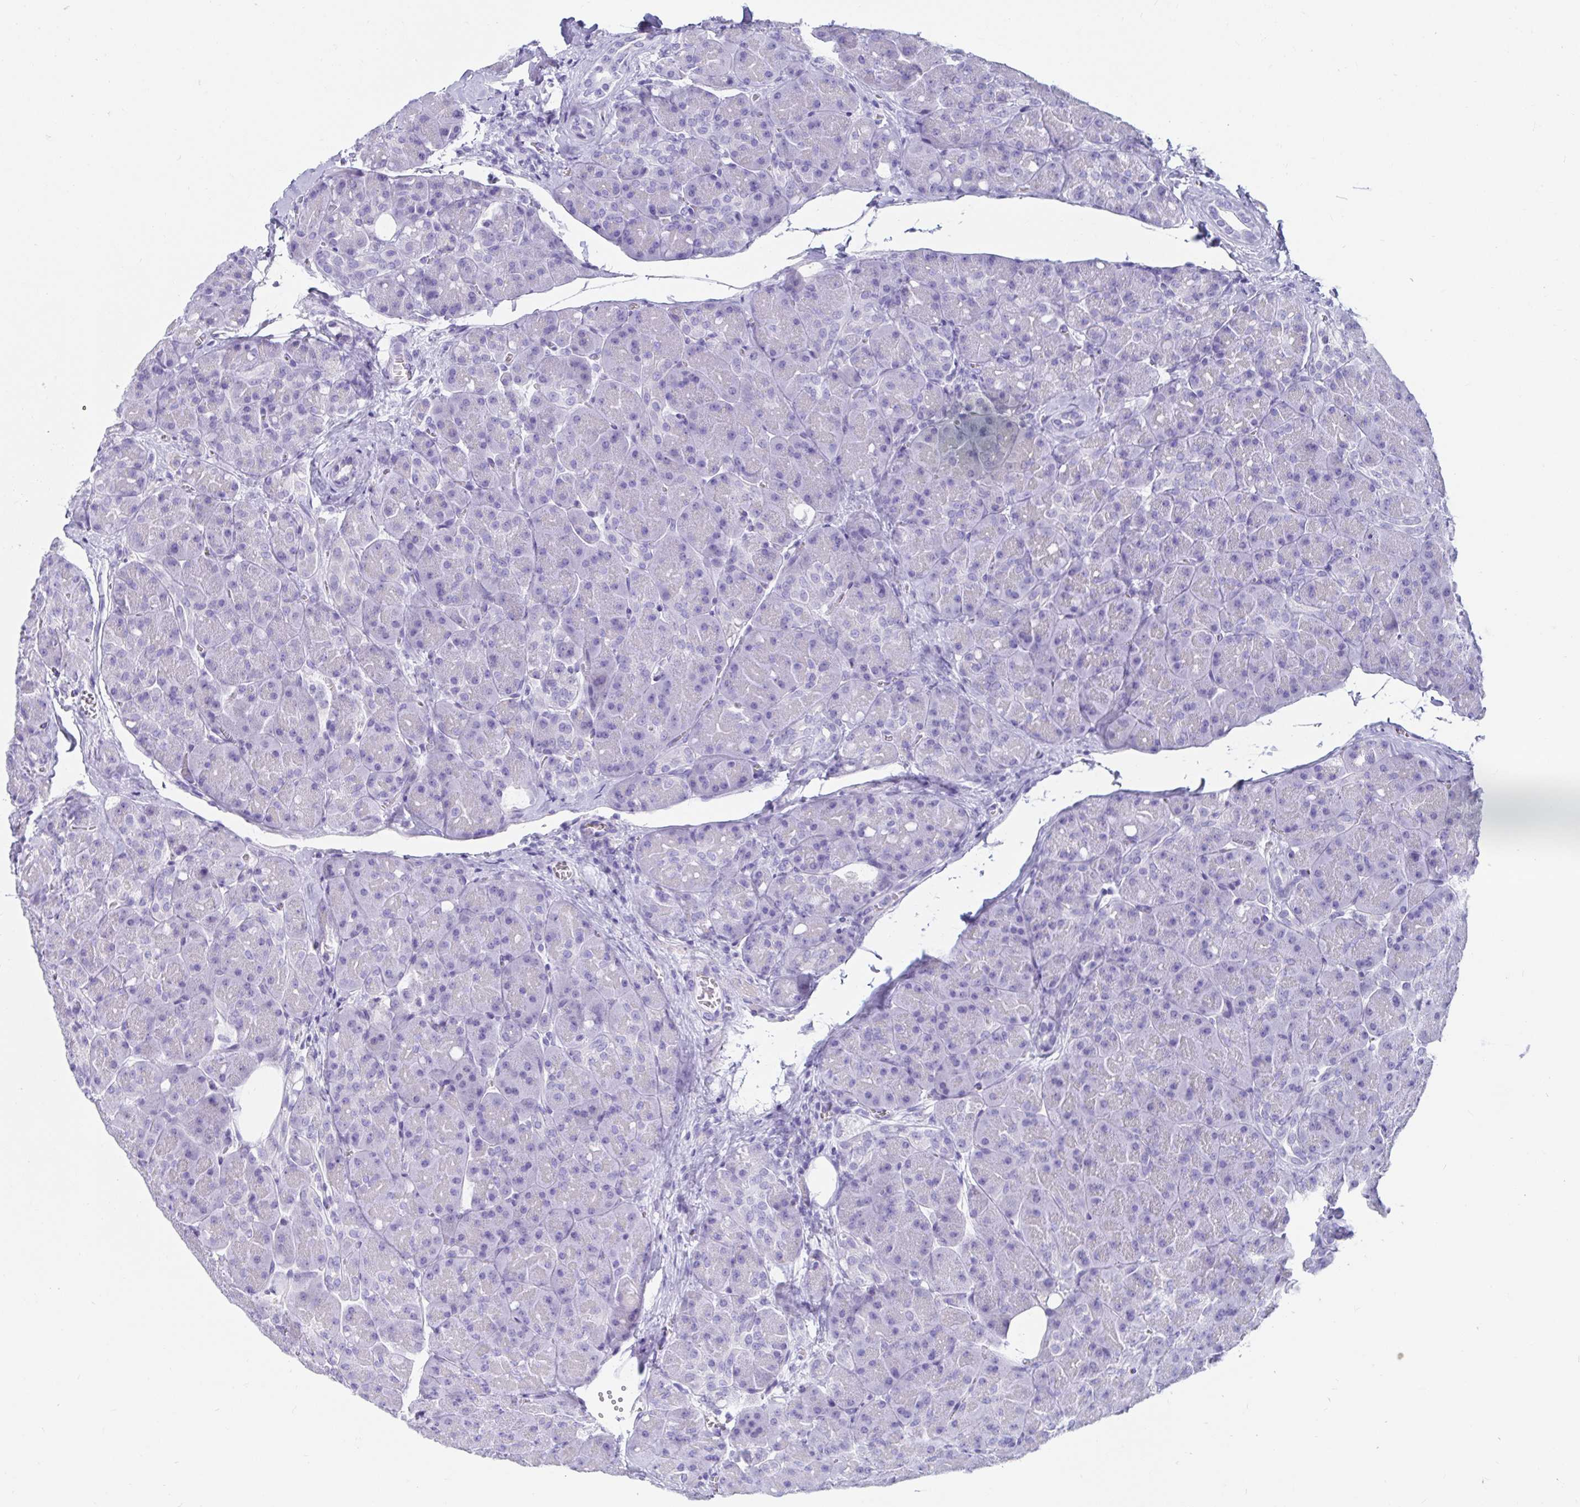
{"staining": {"intensity": "negative", "quantity": "none", "location": "none"}, "tissue": "pancreas", "cell_type": "Exocrine glandular cells", "image_type": "normal", "snomed": [{"axis": "morphology", "description": "Normal tissue, NOS"}, {"axis": "topography", "description": "Pancreas"}], "caption": "This is an IHC histopathology image of unremarkable human pancreas. There is no positivity in exocrine glandular cells.", "gene": "ZPBP2", "patient": {"sex": "male", "age": 55}}